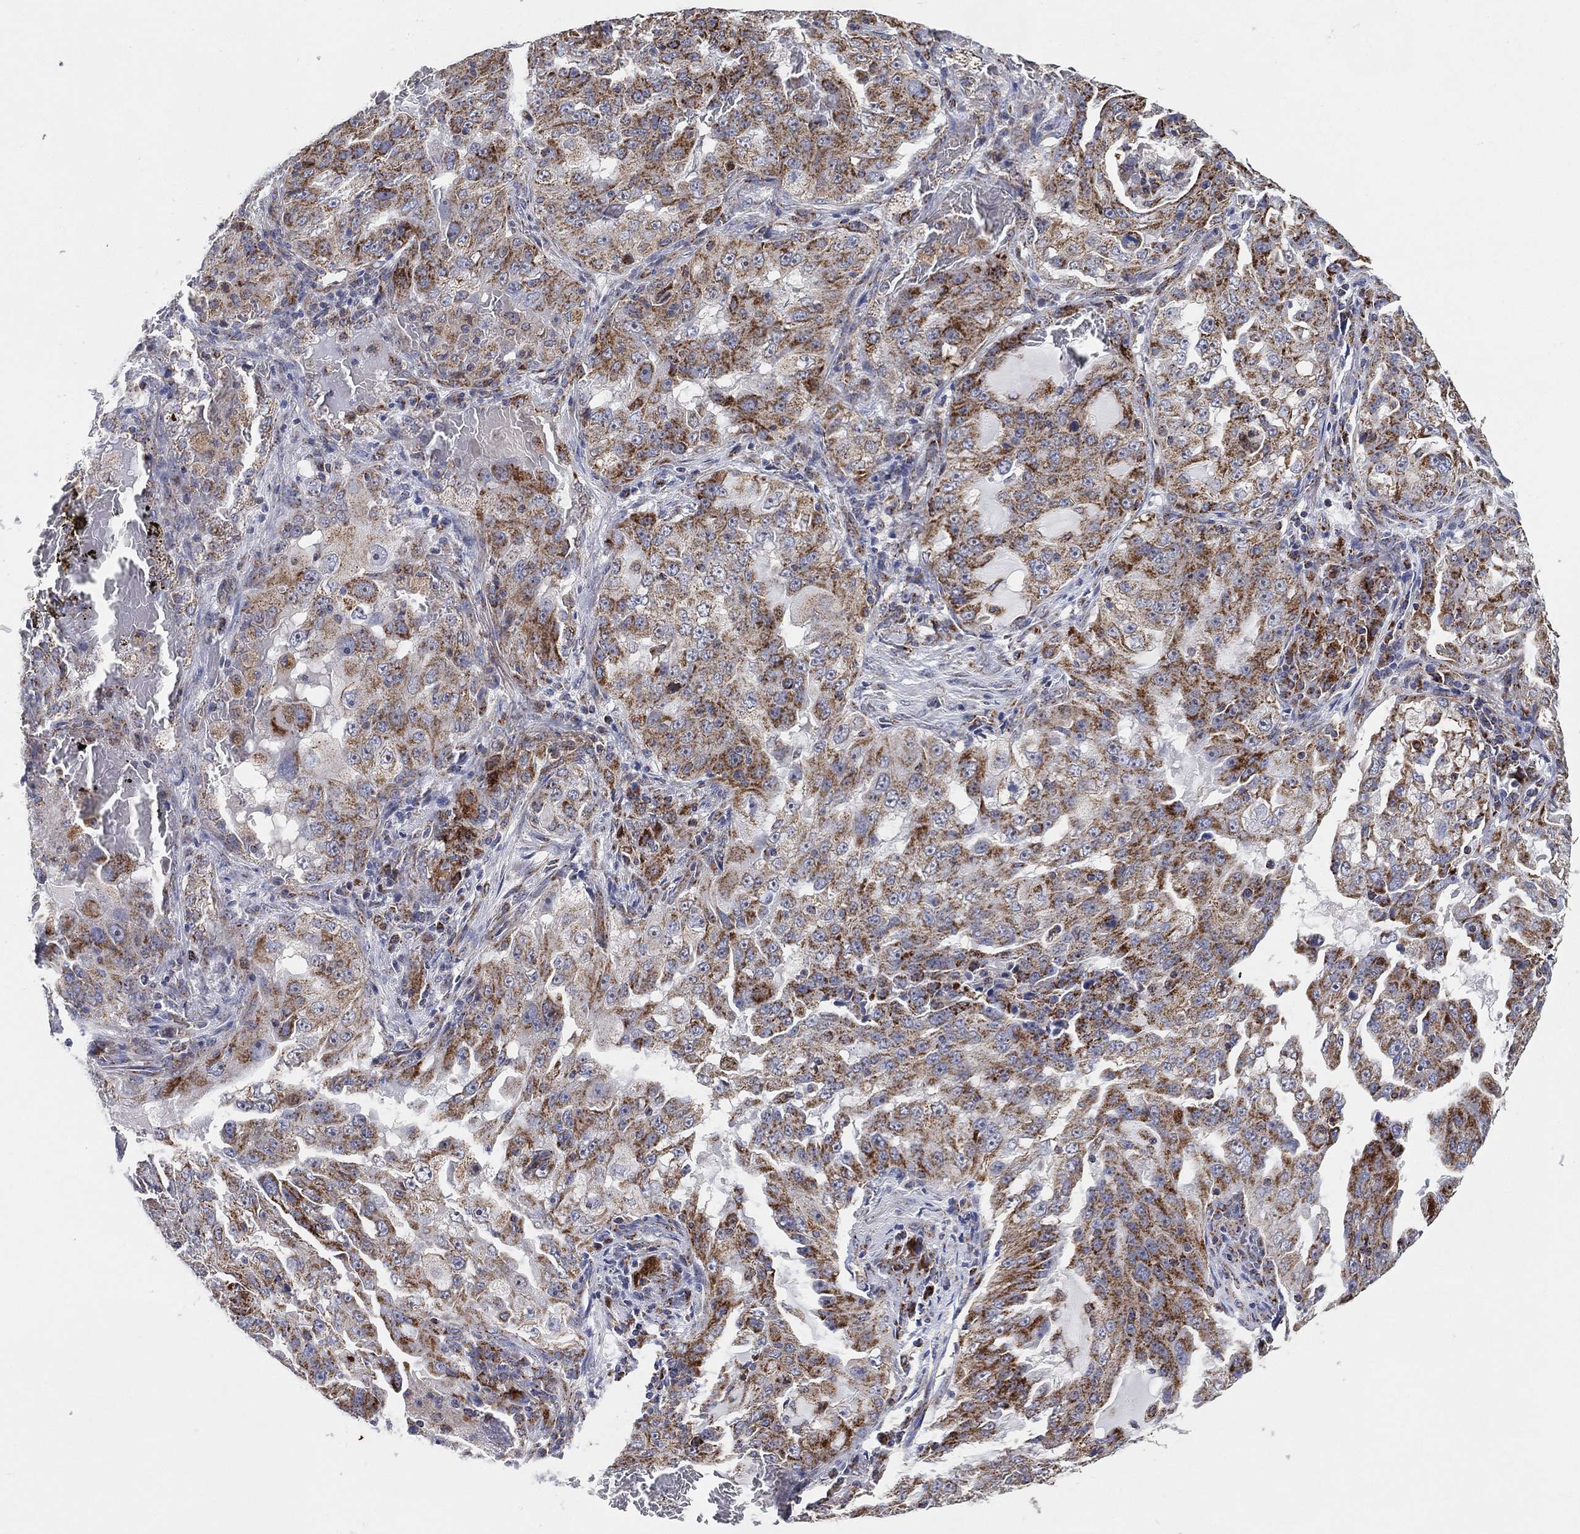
{"staining": {"intensity": "moderate", "quantity": ">75%", "location": "cytoplasmic/membranous"}, "tissue": "lung cancer", "cell_type": "Tumor cells", "image_type": "cancer", "snomed": [{"axis": "morphology", "description": "Adenocarcinoma, NOS"}, {"axis": "topography", "description": "Lung"}], "caption": "The immunohistochemical stain highlights moderate cytoplasmic/membranous expression in tumor cells of adenocarcinoma (lung) tissue.", "gene": "GCAT", "patient": {"sex": "female", "age": 61}}